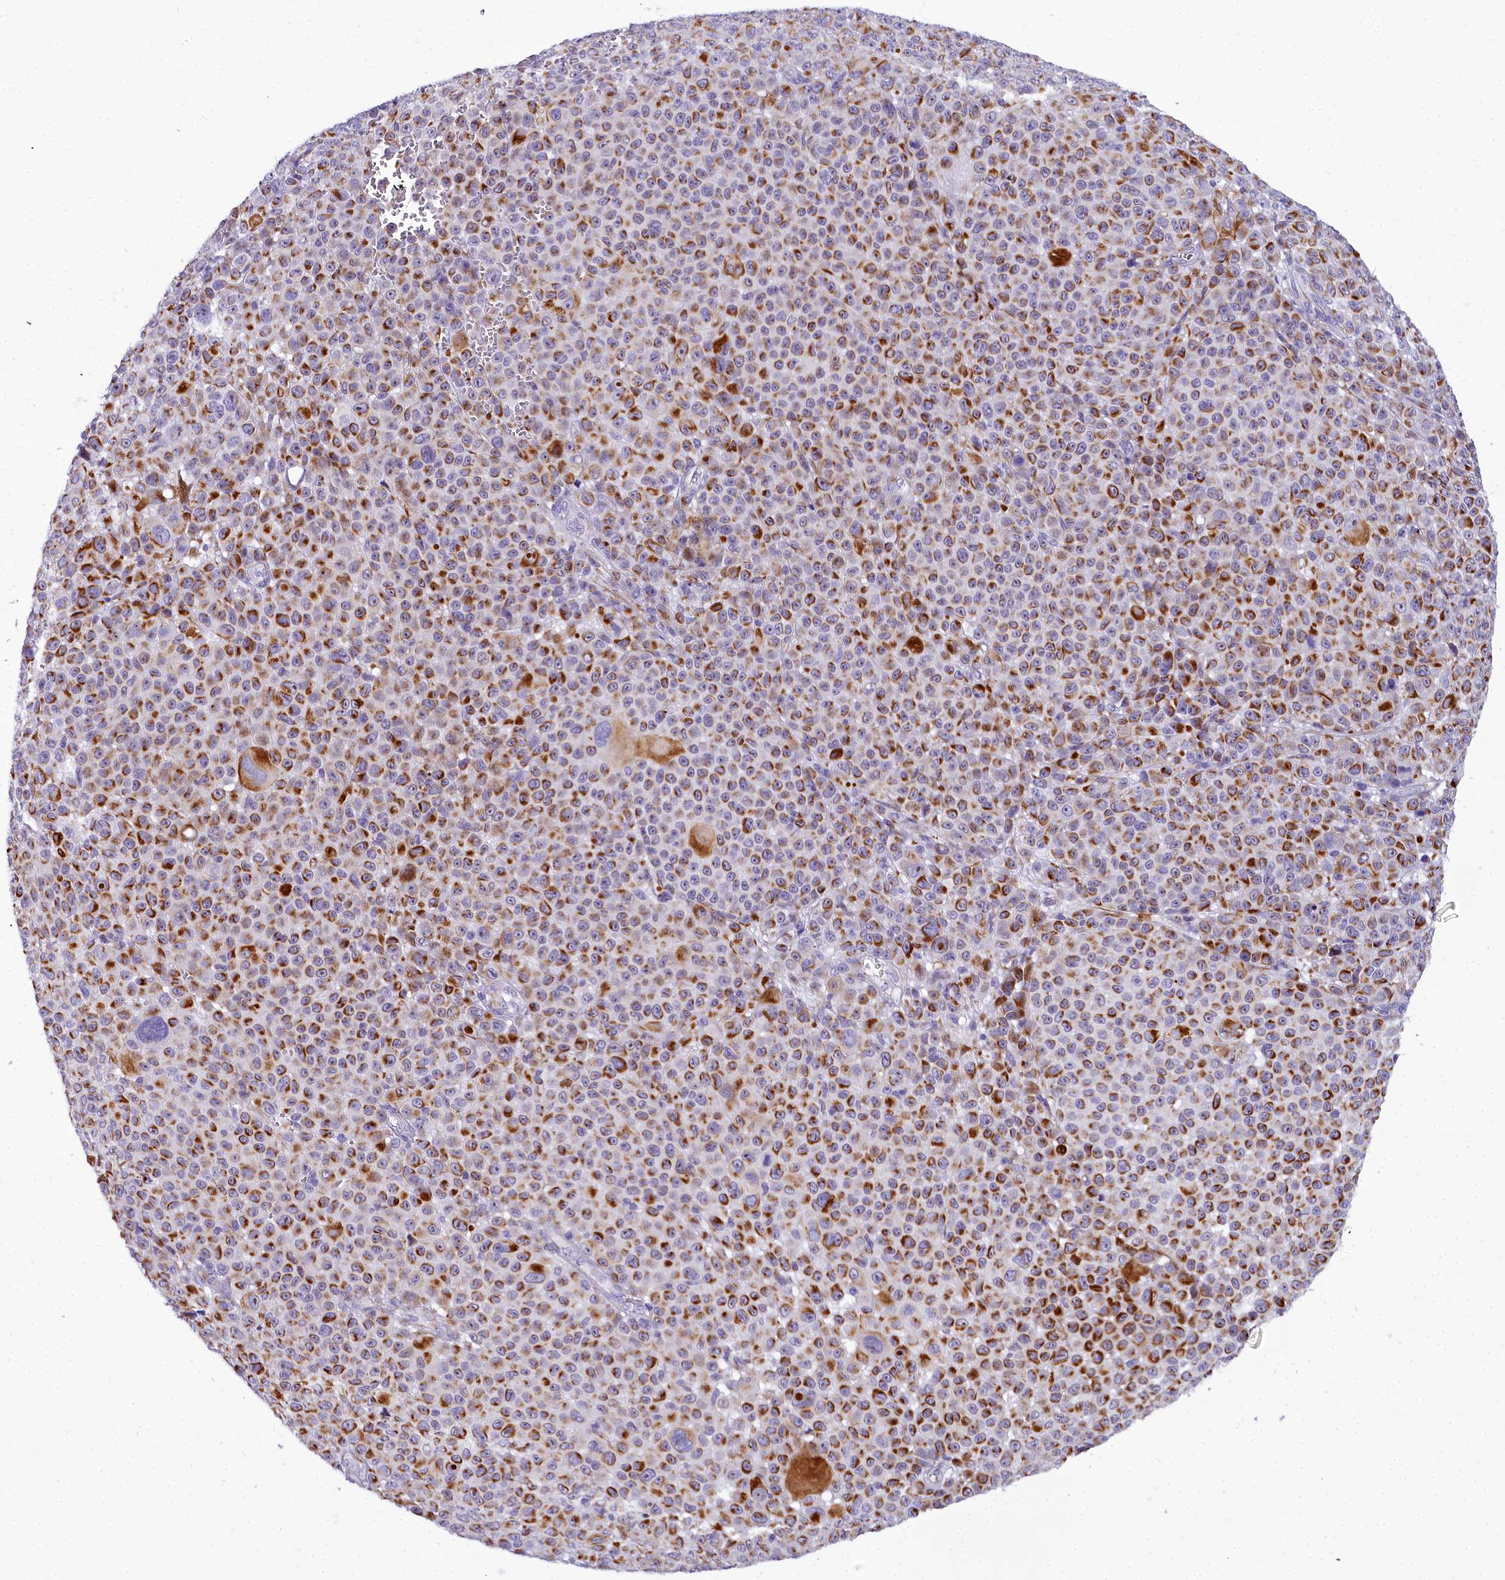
{"staining": {"intensity": "moderate", "quantity": ">75%", "location": "cytoplasmic/membranous"}, "tissue": "melanoma", "cell_type": "Tumor cells", "image_type": "cancer", "snomed": [{"axis": "morphology", "description": "Malignant melanoma, NOS"}, {"axis": "topography", "description": "Skin"}], "caption": "DAB (3,3'-diaminobenzidine) immunohistochemical staining of human malignant melanoma exhibits moderate cytoplasmic/membranous protein positivity in approximately >75% of tumor cells.", "gene": "TIMM22", "patient": {"sex": "female", "age": 94}}